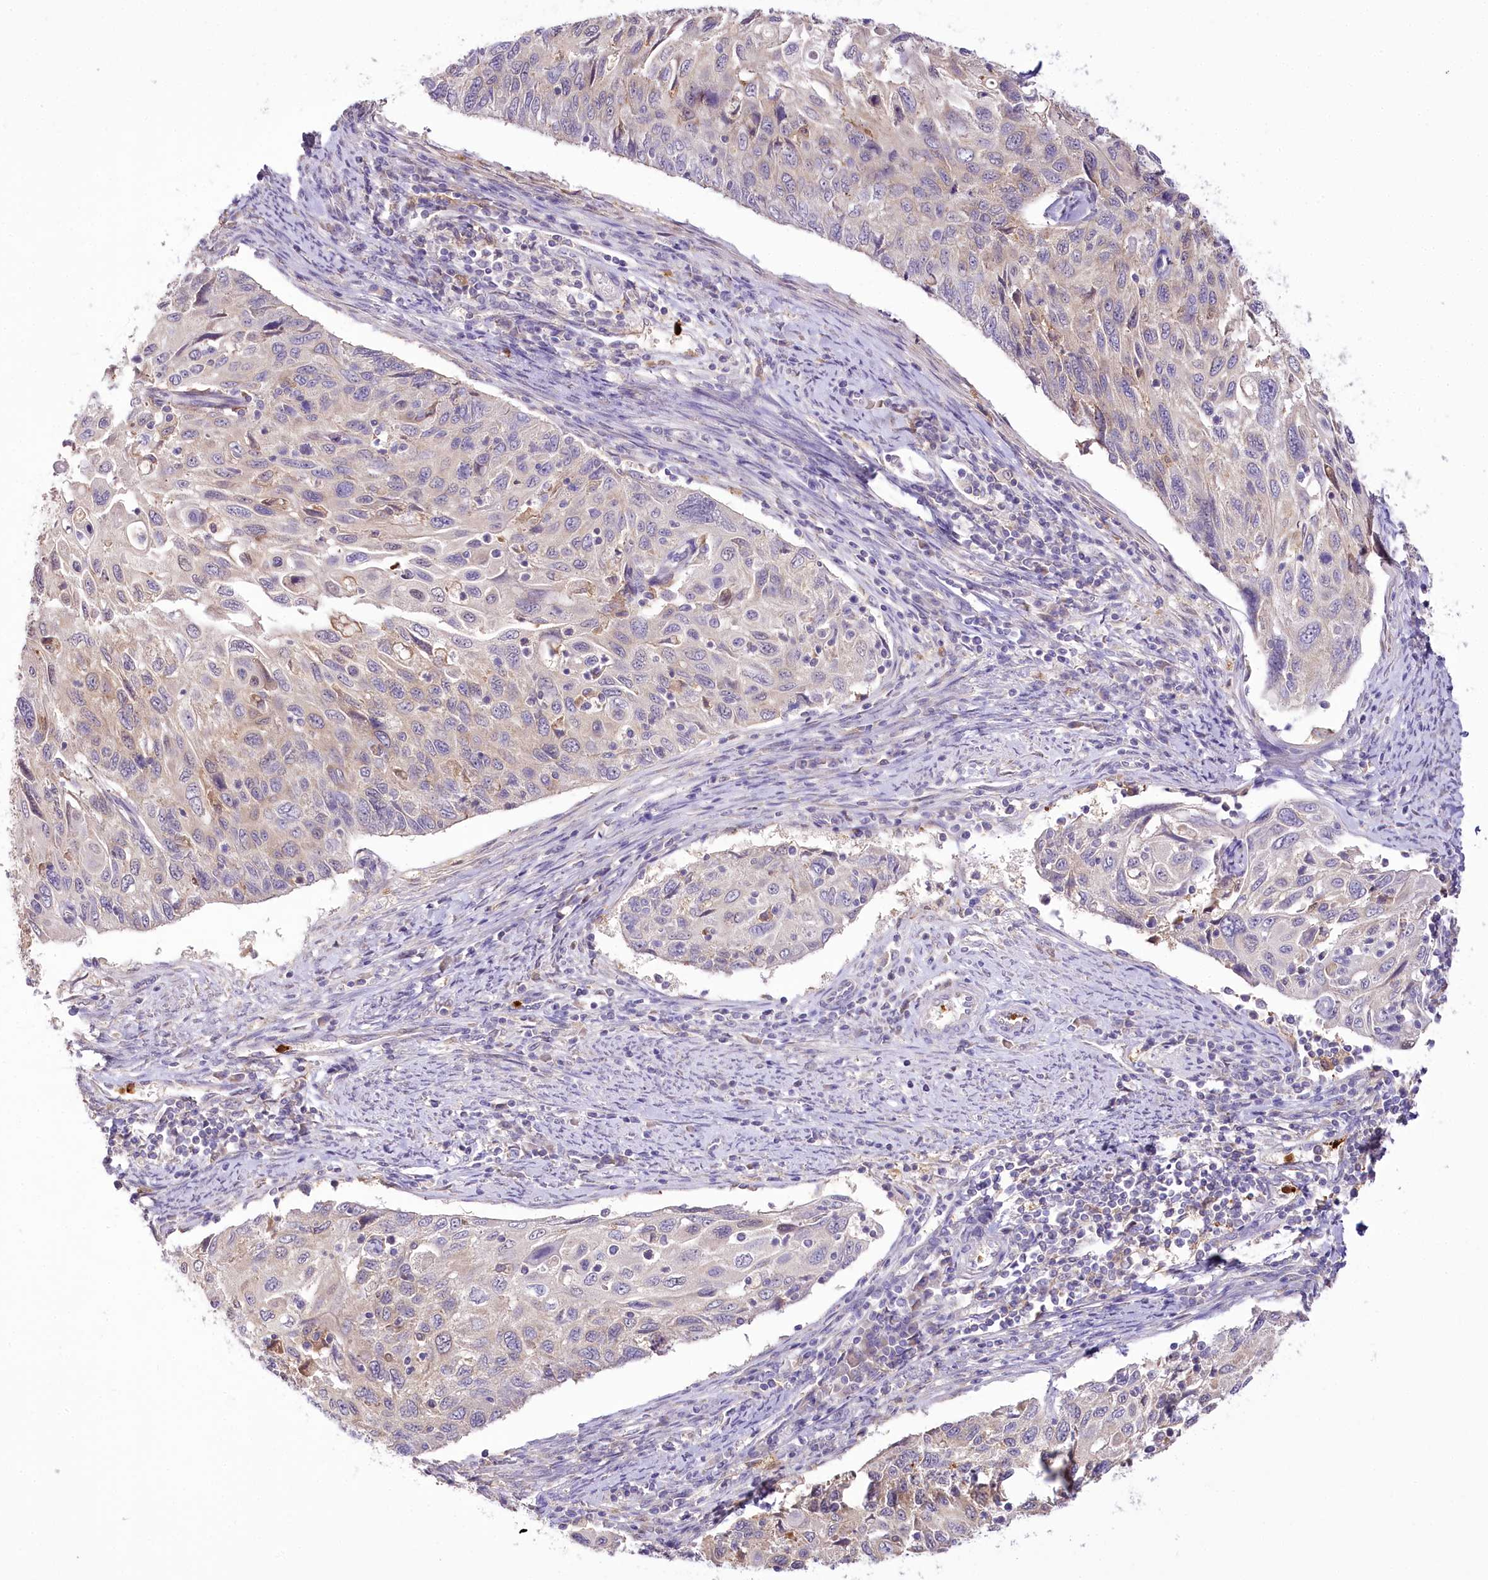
{"staining": {"intensity": "negative", "quantity": "none", "location": "none"}, "tissue": "cervical cancer", "cell_type": "Tumor cells", "image_type": "cancer", "snomed": [{"axis": "morphology", "description": "Squamous cell carcinoma, NOS"}, {"axis": "topography", "description": "Cervix"}], "caption": "Immunohistochemistry histopathology image of human squamous cell carcinoma (cervical) stained for a protein (brown), which reveals no staining in tumor cells.", "gene": "DPYD", "patient": {"sex": "female", "age": 70}}